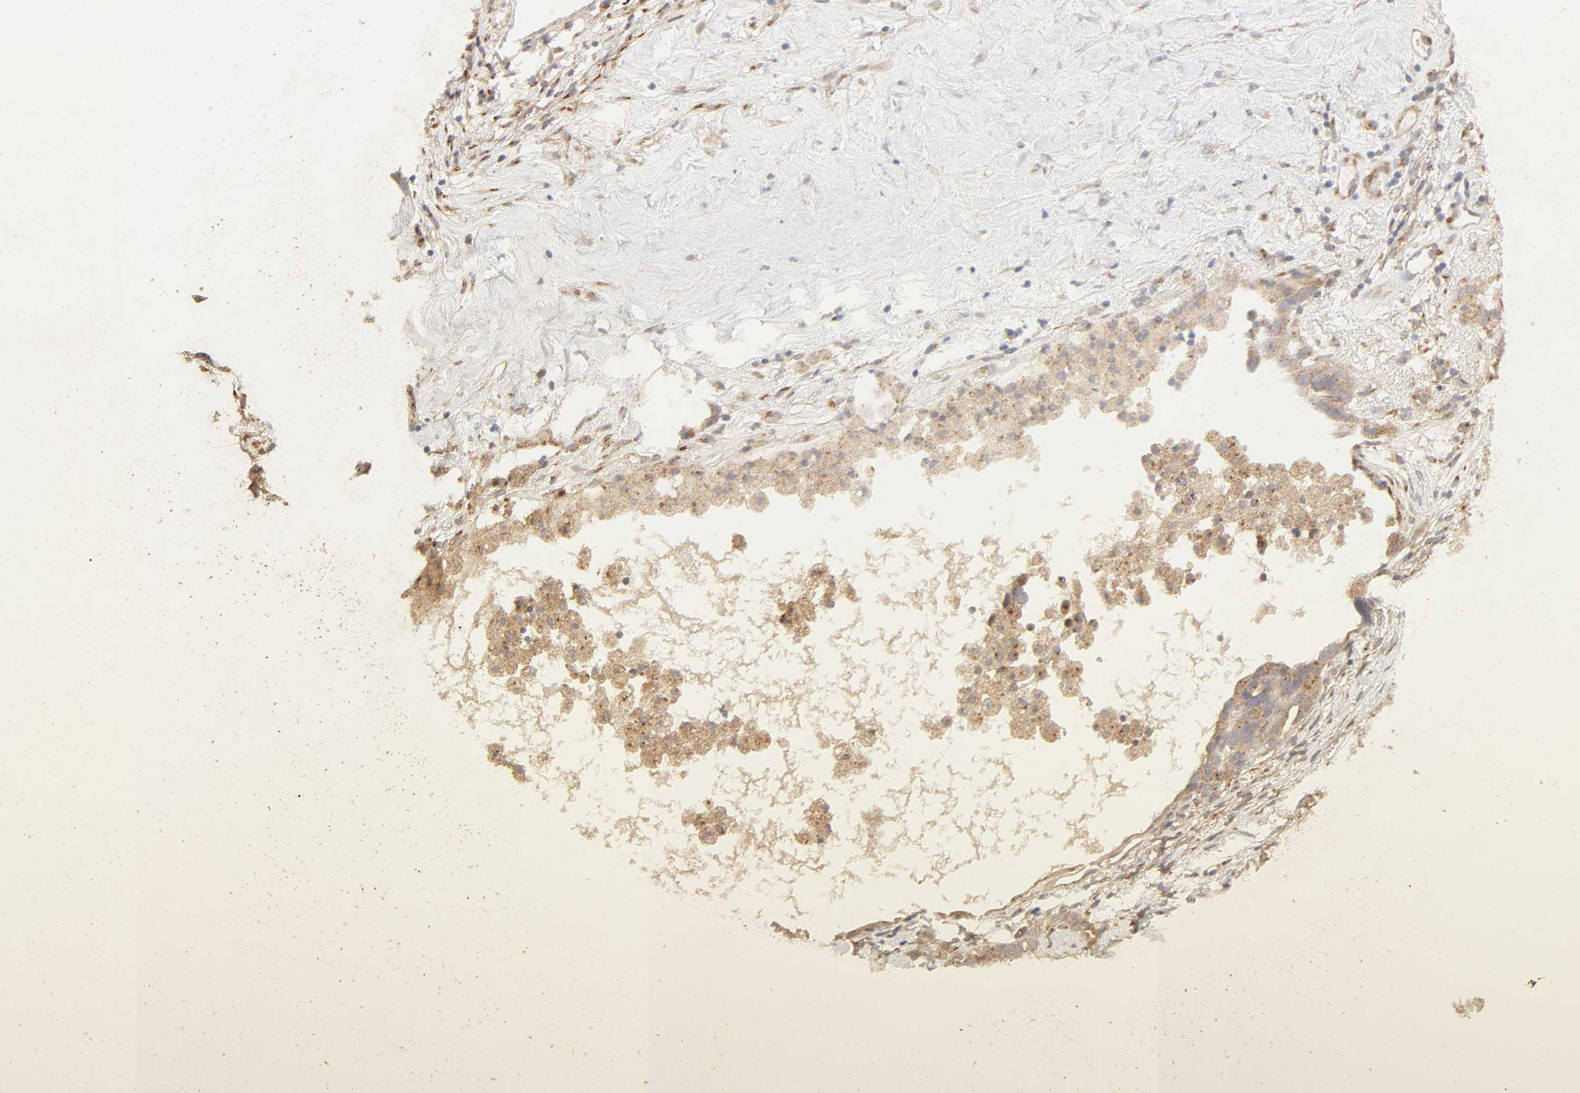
{"staining": {"intensity": "moderate", "quantity": ">75%", "location": "cytoplasmic/membranous"}, "tissue": "ovarian cancer", "cell_type": "Tumor cells", "image_type": "cancer", "snomed": [{"axis": "morphology", "description": "Cystadenocarcinoma, serous, NOS"}, {"axis": "topography", "description": "Ovary"}], "caption": "IHC (DAB (3,3'-diaminobenzidine)) staining of ovarian serous cystadenocarcinoma displays moderate cytoplasmic/membranous protein positivity in about >75% of tumor cells. IHC stains the protein in brown and the nuclei are stained blue.", "gene": "EPS8", "patient": {"sex": "female", "age": 66}}